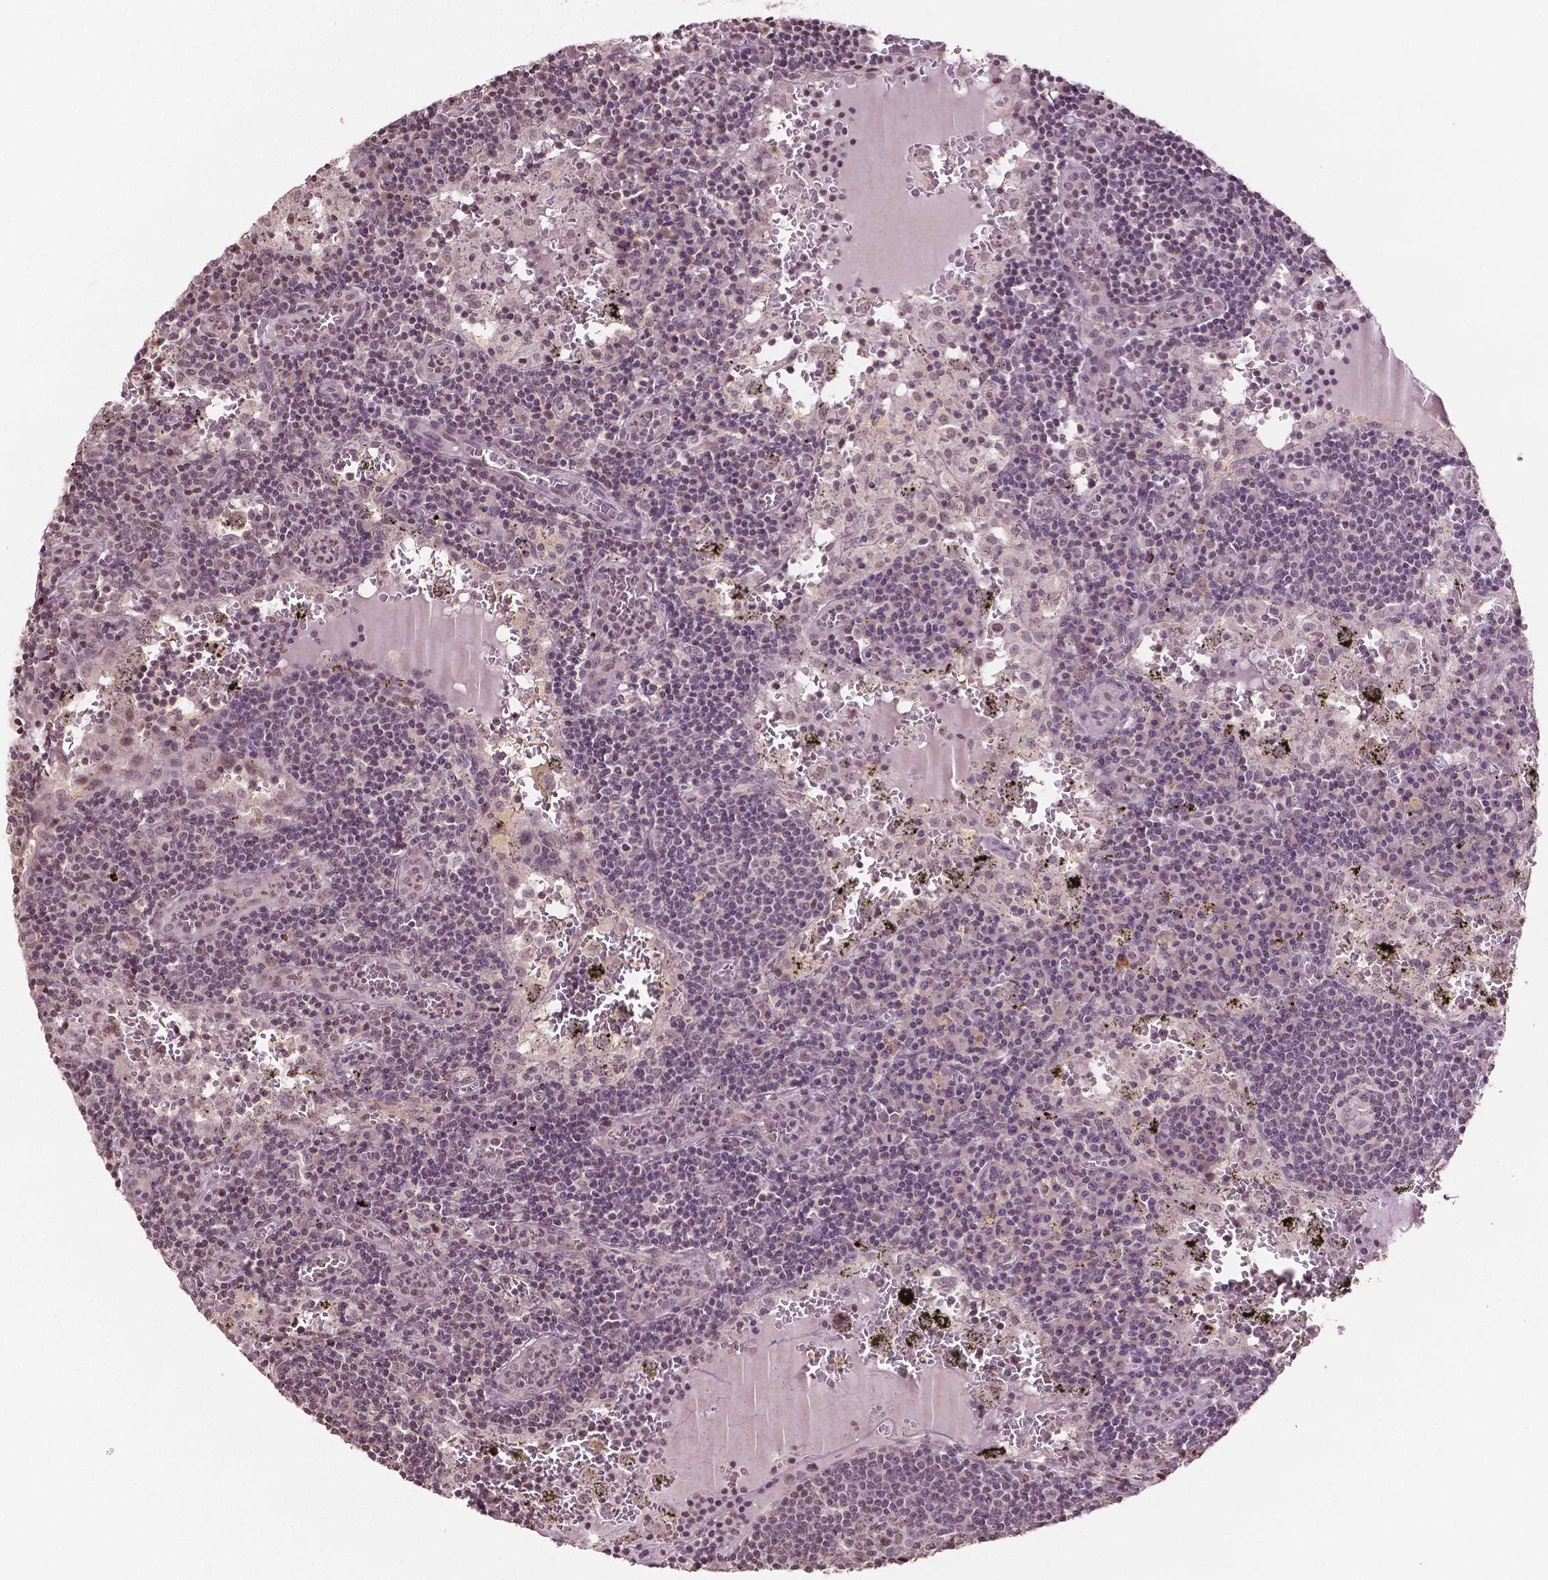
{"staining": {"intensity": "moderate", "quantity": "25%-75%", "location": "nuclear"}, "tissue": "lymph node", "cell_type": "Germinal center cells", "image_type": "normal", "snomed": [{"axis": "morphology", "description": "Normal tissue, NOS"}, {"axis": "topography", "description": "Lymph node"}], "caption": "Immunohistochemistry (IHC) of unremarkable human lymph node exhibits medium levels of moderate nuclear expression in about 25%-75% of germinal center cells. (DAB (3,3'-diaminobenzidine) = brown stain, brightfield microscopy at high magnification).", "gene": "DEK", "patient": {"sex": "male", "age": 62}}